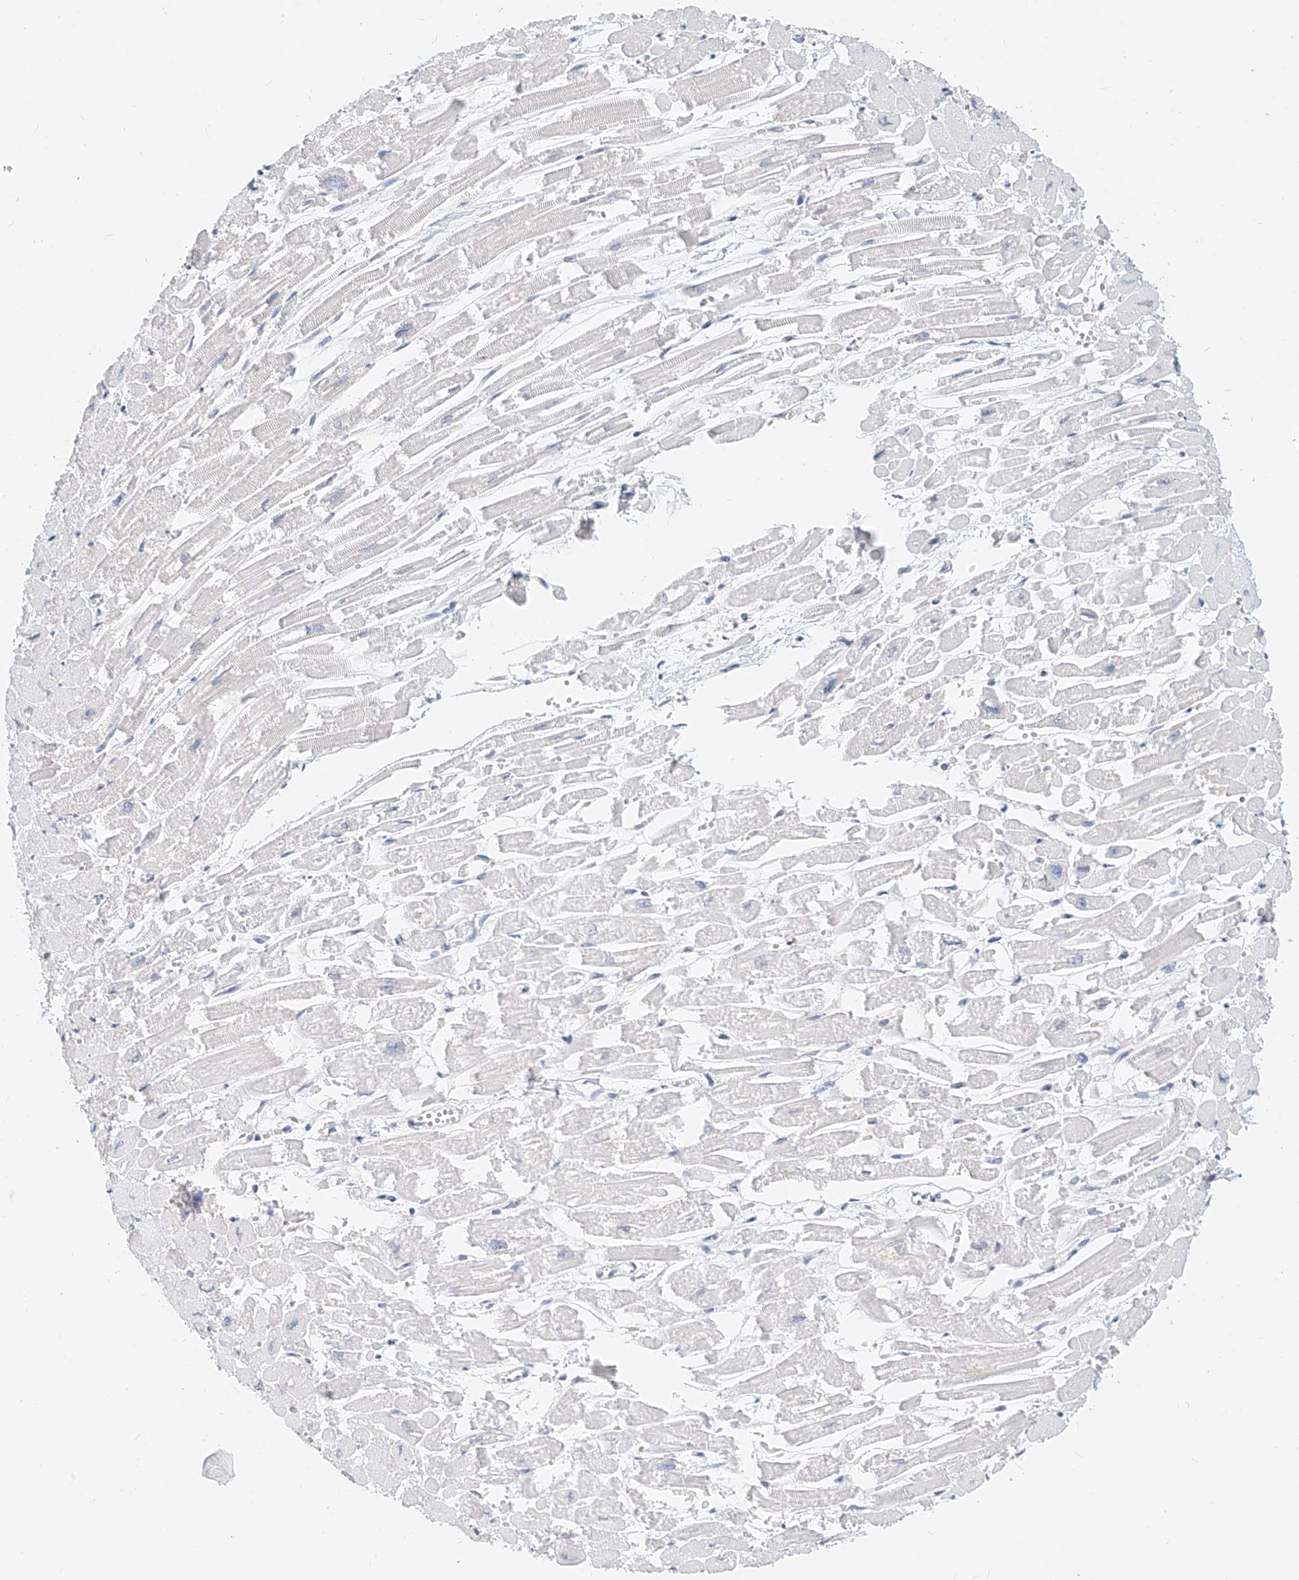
{"staining": {"intensity": "negative", "quantity": "none", "location": "none"}, "tissue": "heart muscle", "cell_type": "Cardiomyocytes", "image_type": "normal", "snomed": [{"axis": "morphology", "description": "Normal tissue, NOS"}, {"axis": "topography", "description": "Heart"}], "caption": "DAB (3,3'-diaminobenzidine) immunohistochemical staining of unremarkable human heart muscle shows no significant positivity in cardiomyocytes. (DAB (3,3'-diaminobenzidine) immunohistochemistry with hematoxylin counter stain).", "gene": "ZZEF1", "patient": {"sex": "male", "age": 54}}